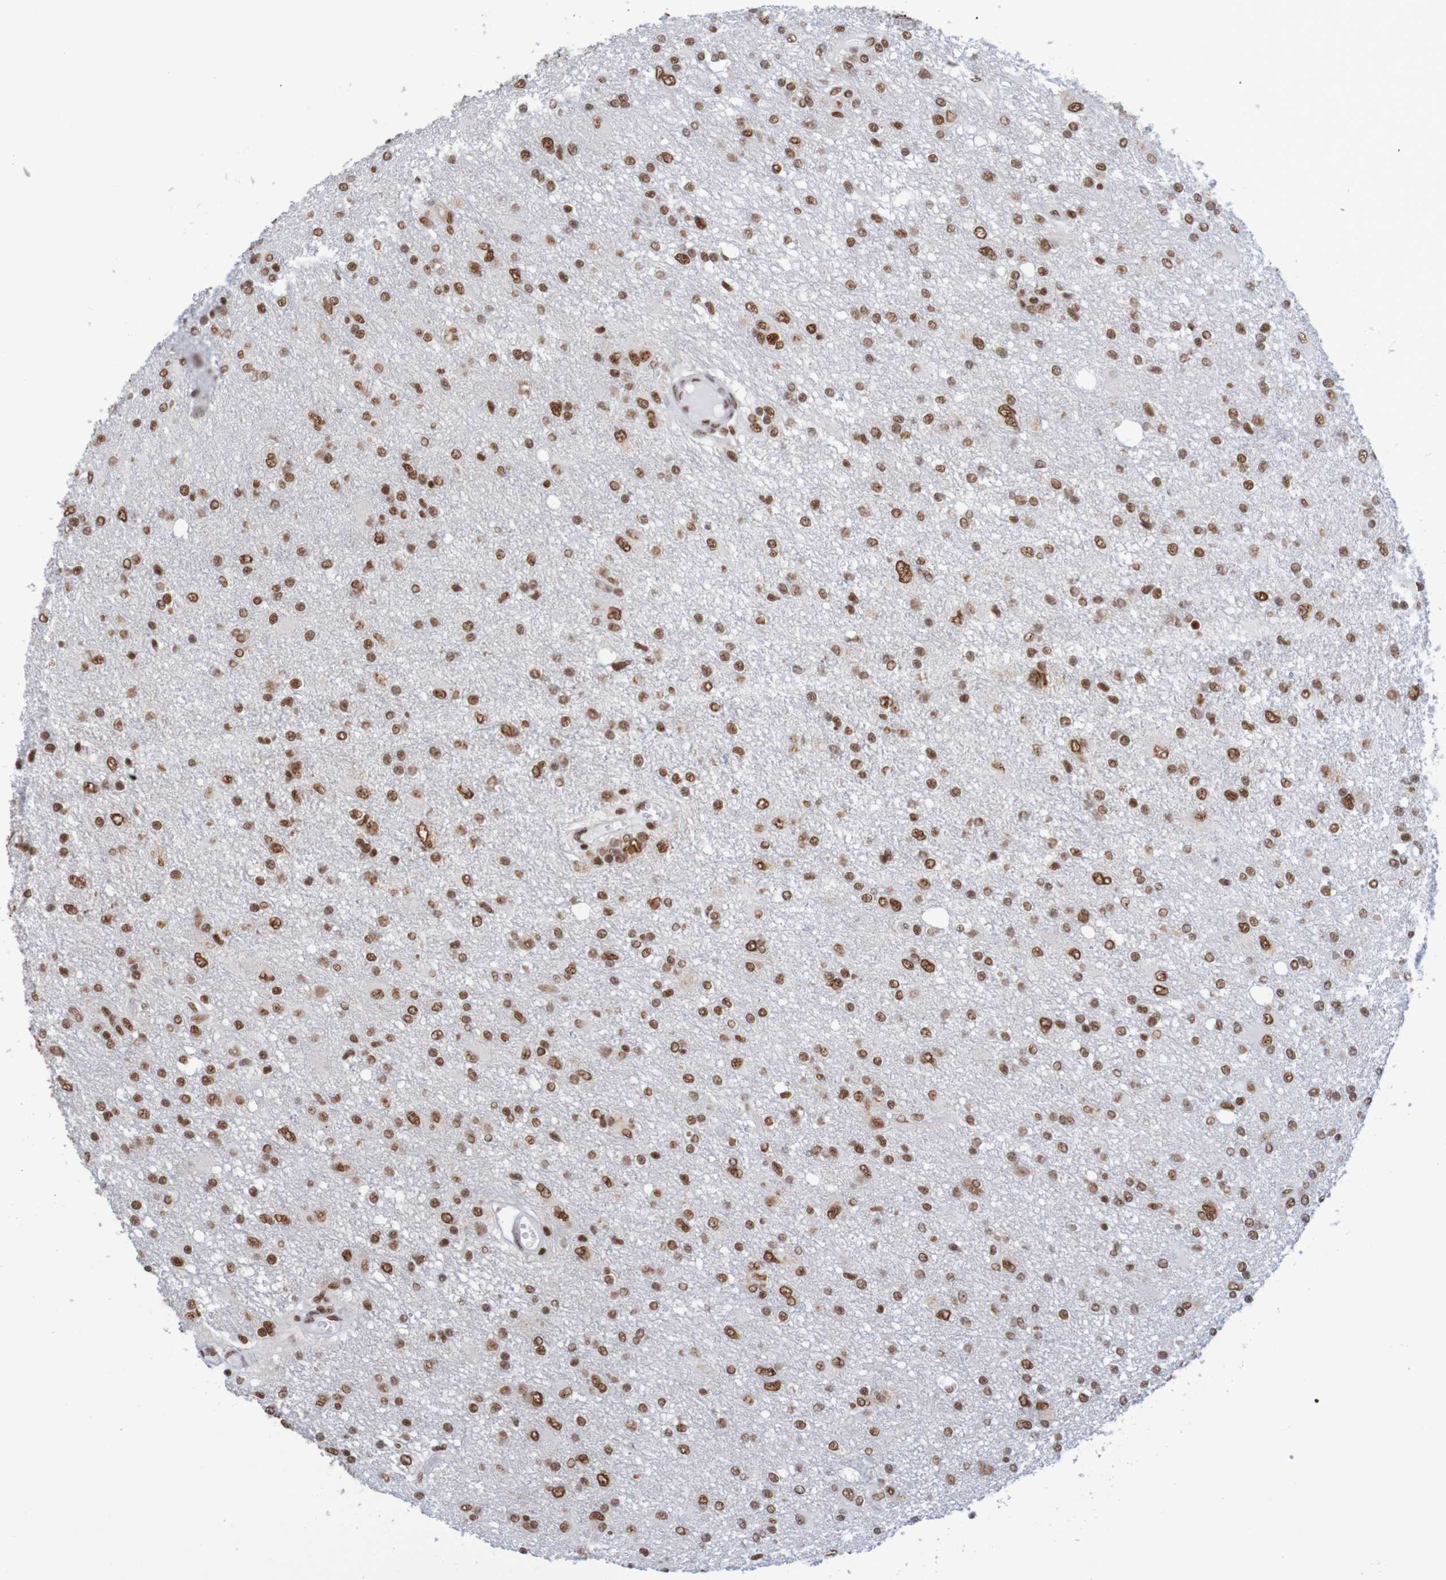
{"staining": {"intensity": "strong", "quantity": ">75%", "location": "nuclear"}, "tissue": "glioma", "cell_type": "Tumor cells", "image_type": "cancer", "snomed": [{"axis": "morphology", "description": "Glioma, malignant, High grade"}, {"axis": "topography", "description": "Brain"}], "caption": "Strong nuclear positivity for a protein is present in approximately >75% of tumor cells of glioma using immunohistochemistry.", "gene": "THRAP3", "patient": {"sex": "female", "age": 59}}